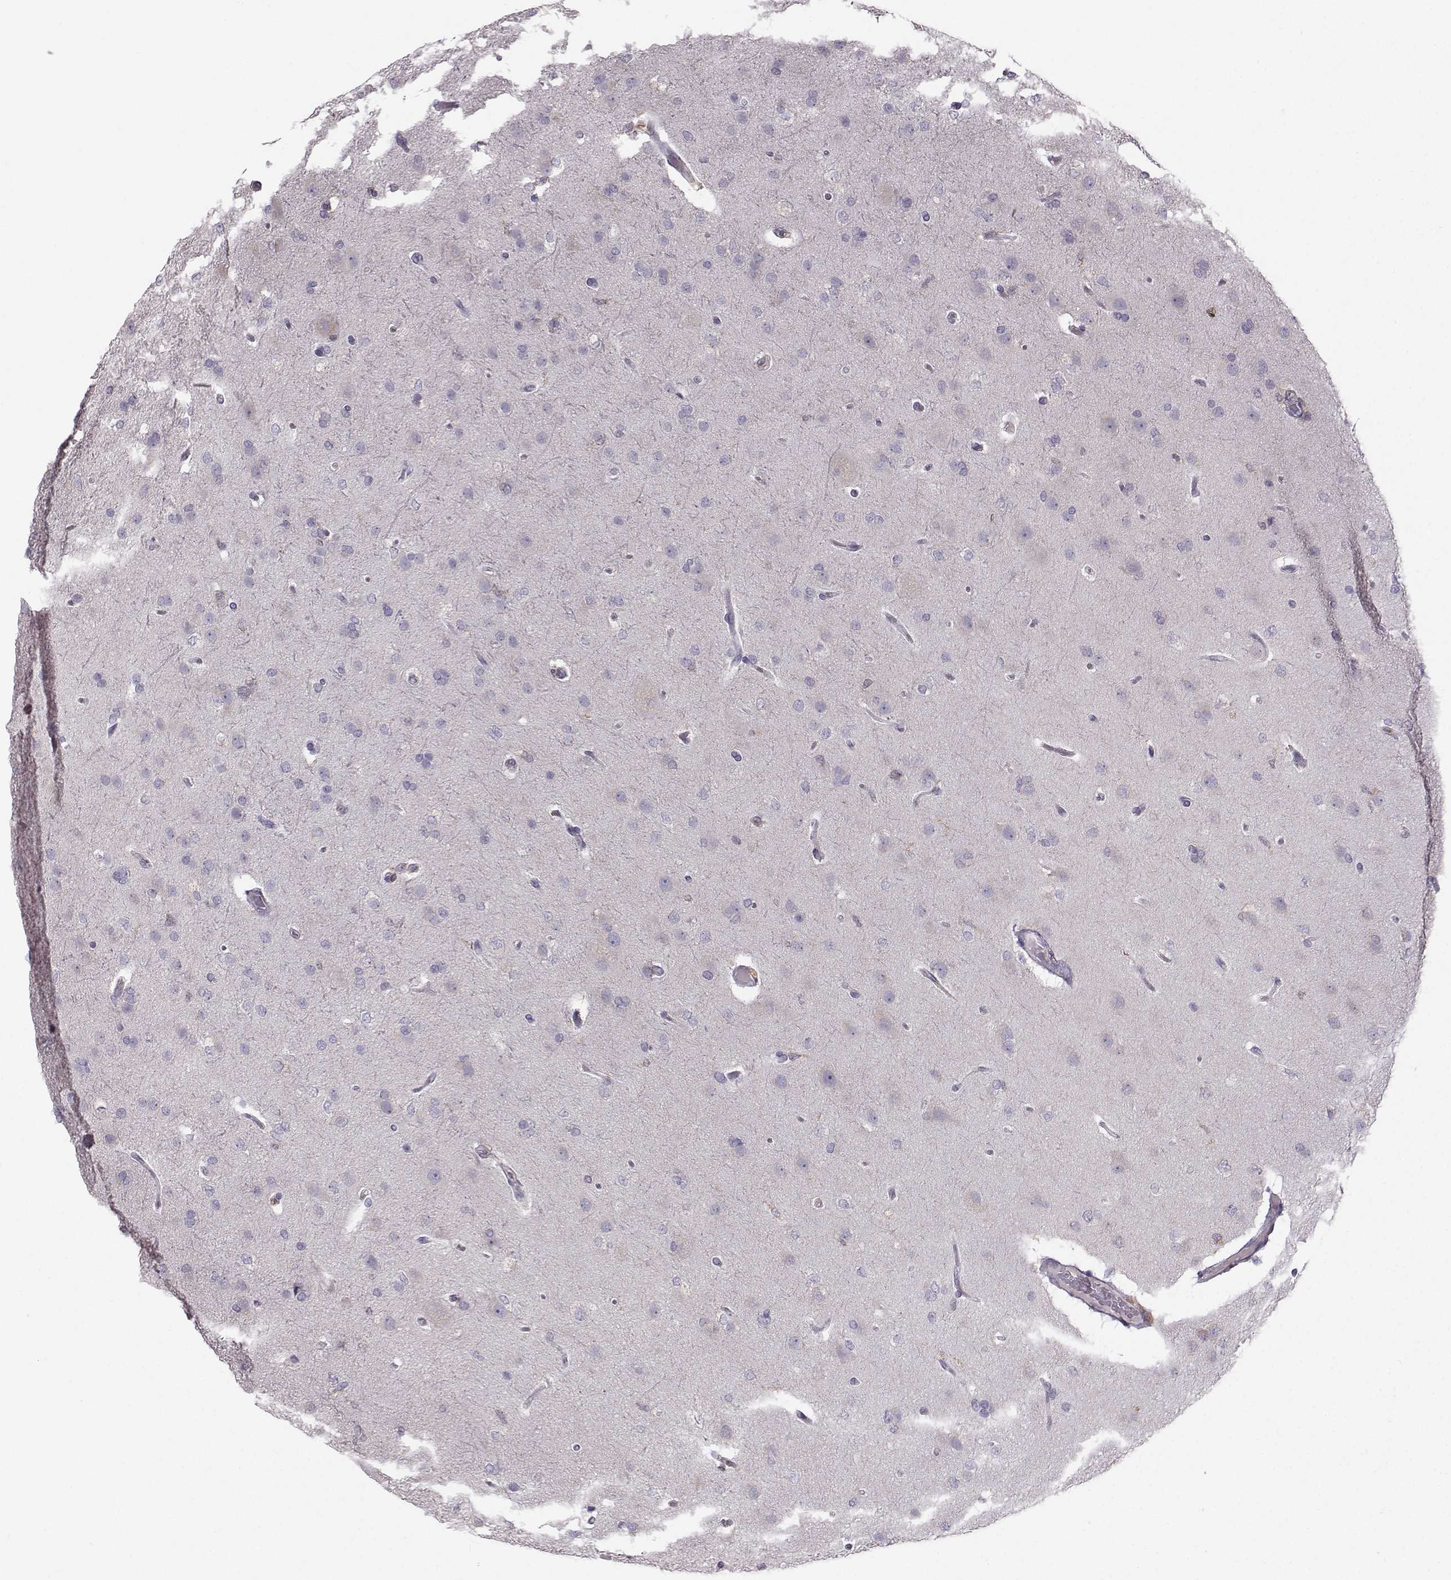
{"staining": {"intensity": "negative", "quantity": "none", "location": "none"}, "tissue": "glioma", "cell_type": "Tumor cells", "image_type": "cancer", "snomed": [{"axis": "morphology", "description": "Glioma, malignant, High grade"}, {"axis": "topography", "description": "Brain"}], "caption": "Immunohistochemistry (IHC) image of human glioma stained for a protein (brown), which displays no positivity in tumor cells.", "gene": "ZBTB32", "patient": {"sex": "male", "age": 68}}